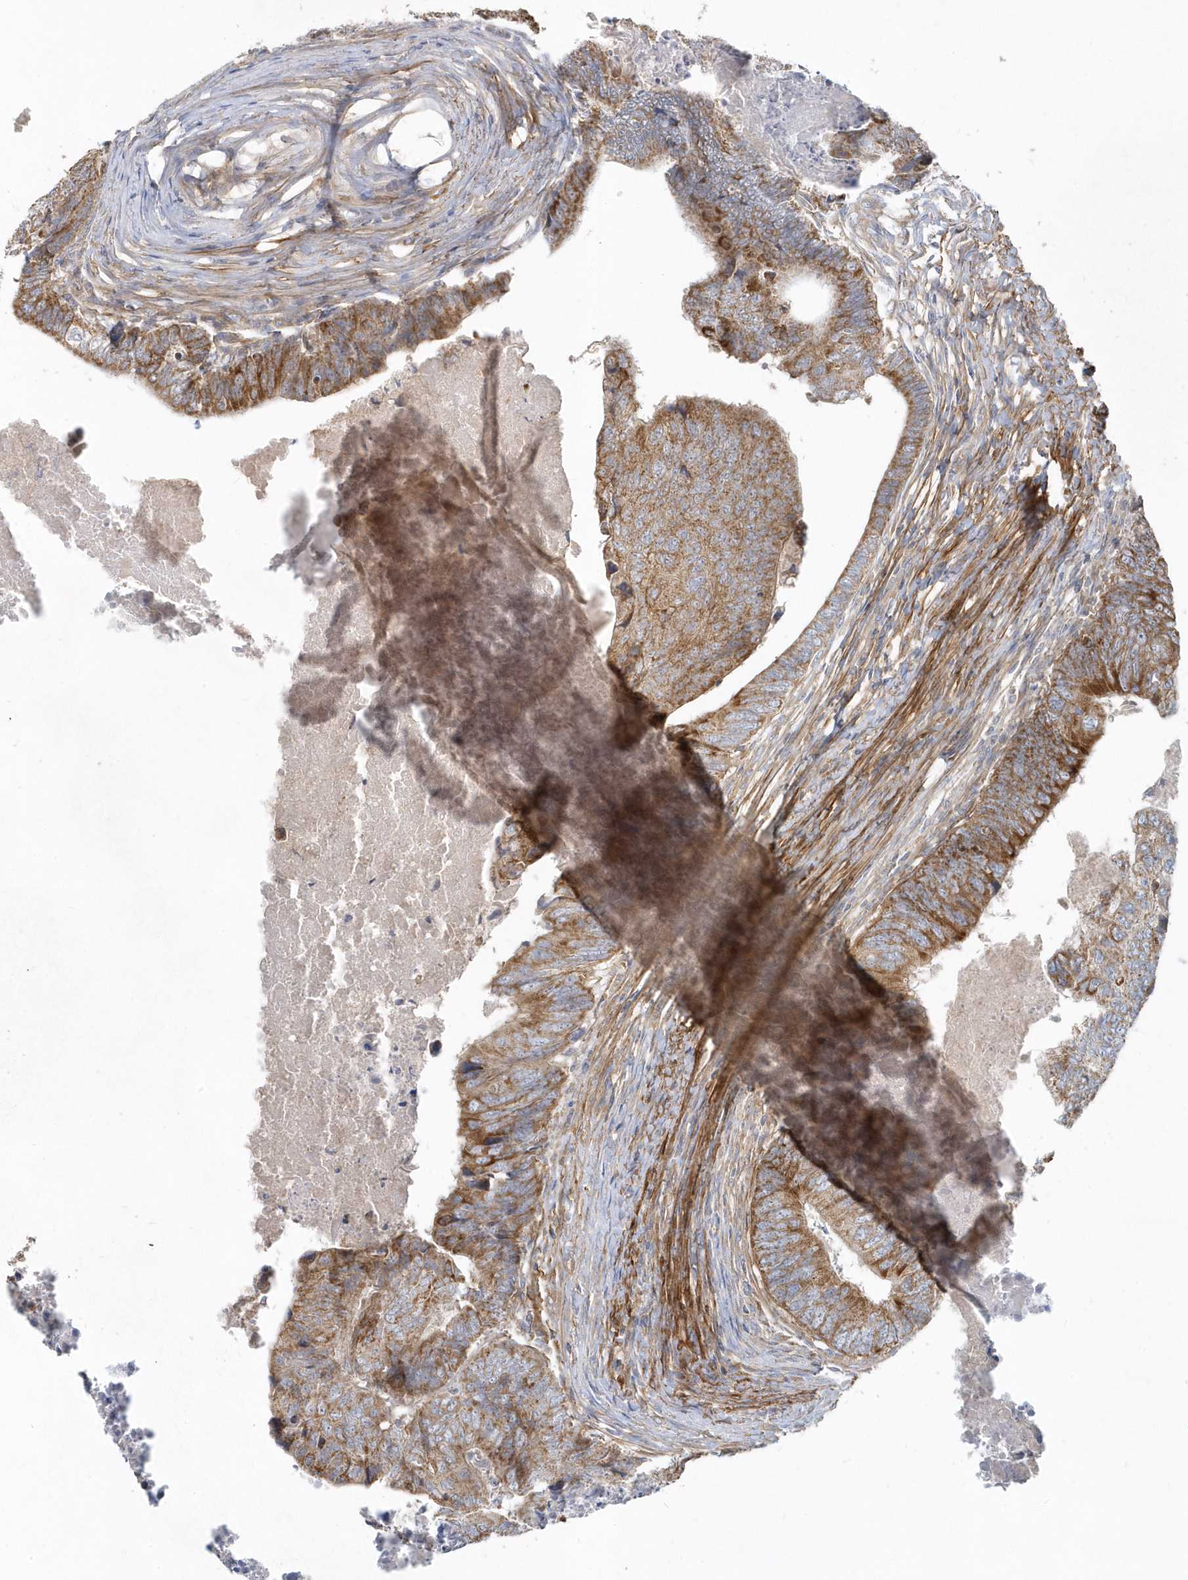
{"staining": {"intensity": "moderate", "quantity": ">75%", "location": "cytoplasmic/membranous"}, "tissue": "colorectal cancer", "cell_type": "Tumor cells", "image_type": "cancer", "snomed": [{"axis": "morphology", "description": "Adenocarcinoma, NOS"}, {"axis": "topography", "description": "Colon"}], "caption": "Adenocarcinoma (colorectal) stained for a protein (brown) displays moderate cytoplasmic/membranous positive expression in approximately >75% of tumor cells.", "gene": "LEXM", "patient": {"sex": "female", "age": 67}}